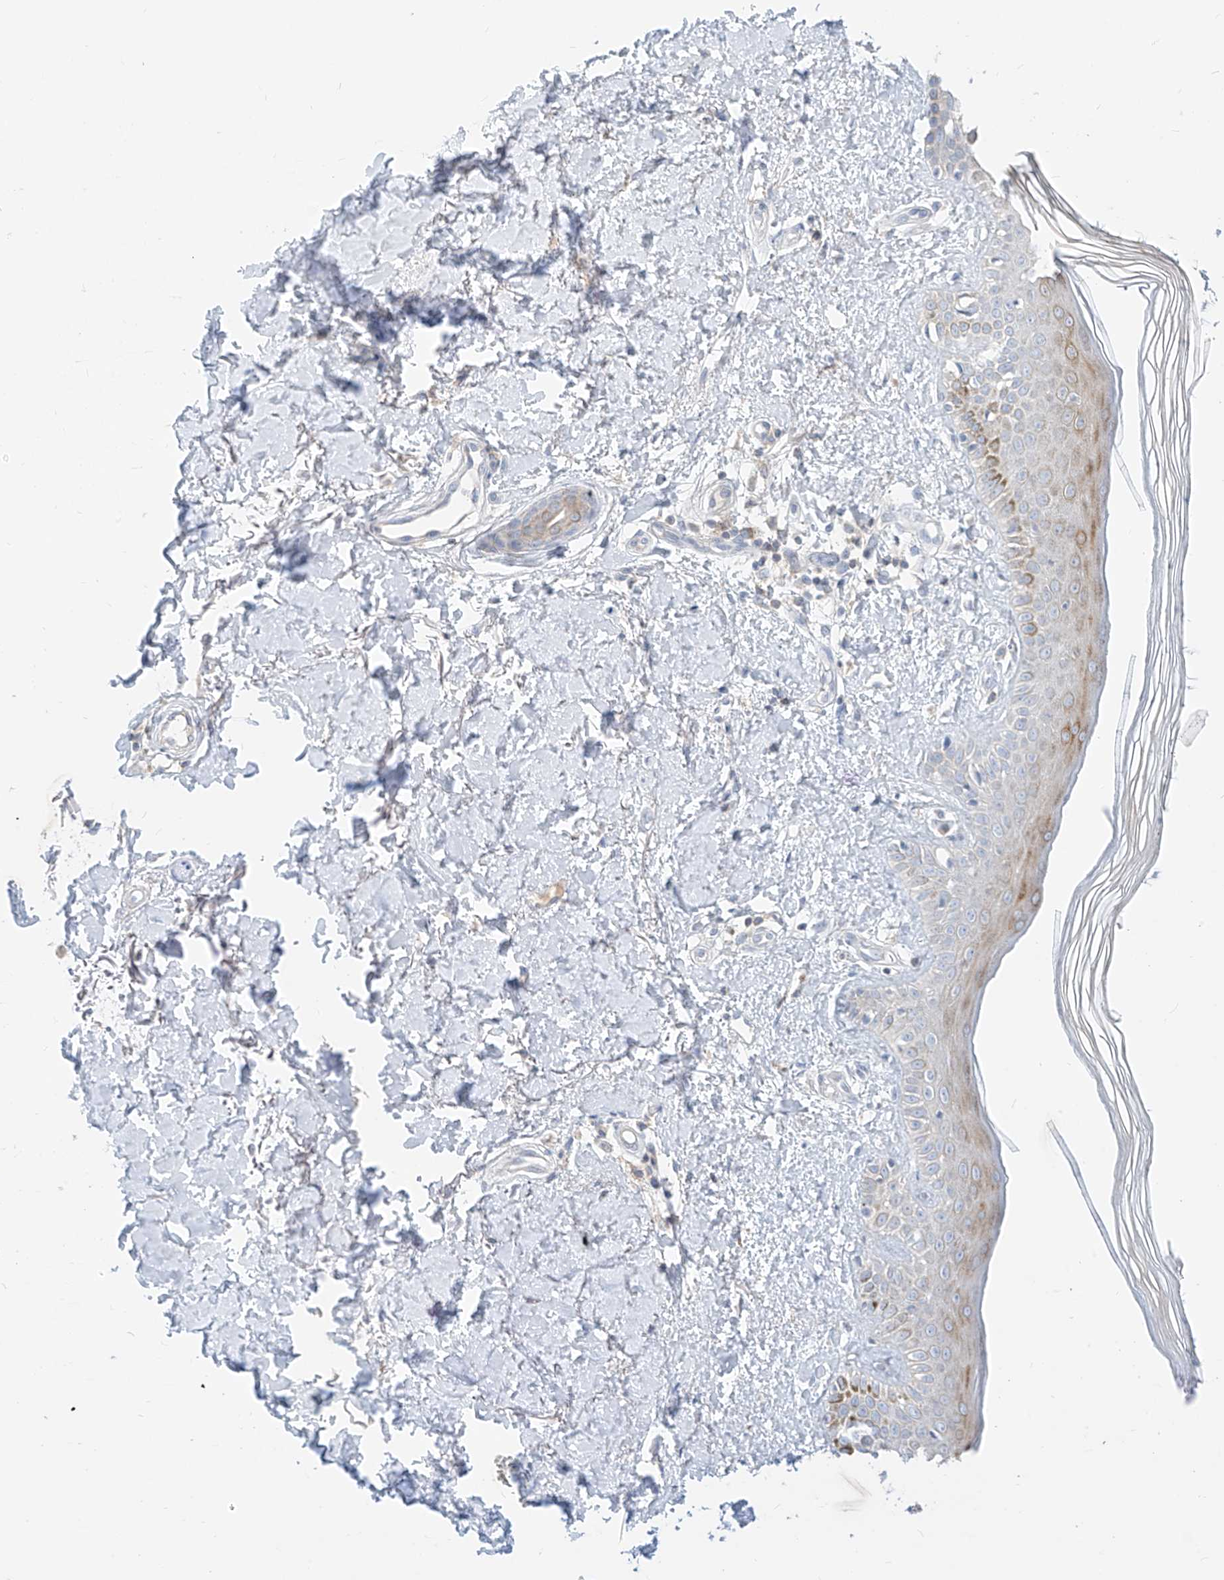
{"staining": {"intensity": "negative", "quantity": "none", "location": "none"}, "tissue": "skin", "cell_type": "Fibroblasts", "image_type": "normal", "snomed": [{"axis": "morphology", "description": "Normal tissue, NOS"}, {"axis": "topography", "description": "Skin"}], "caption": "Immunohistochemistry (IHC) of benign human skin shows no expression in fibroblasts. (Immunohistochemistry, brightfield microscopy, high magnification).", "gene": "RASA2", "patient": {"sex": "female", "age": 64}}